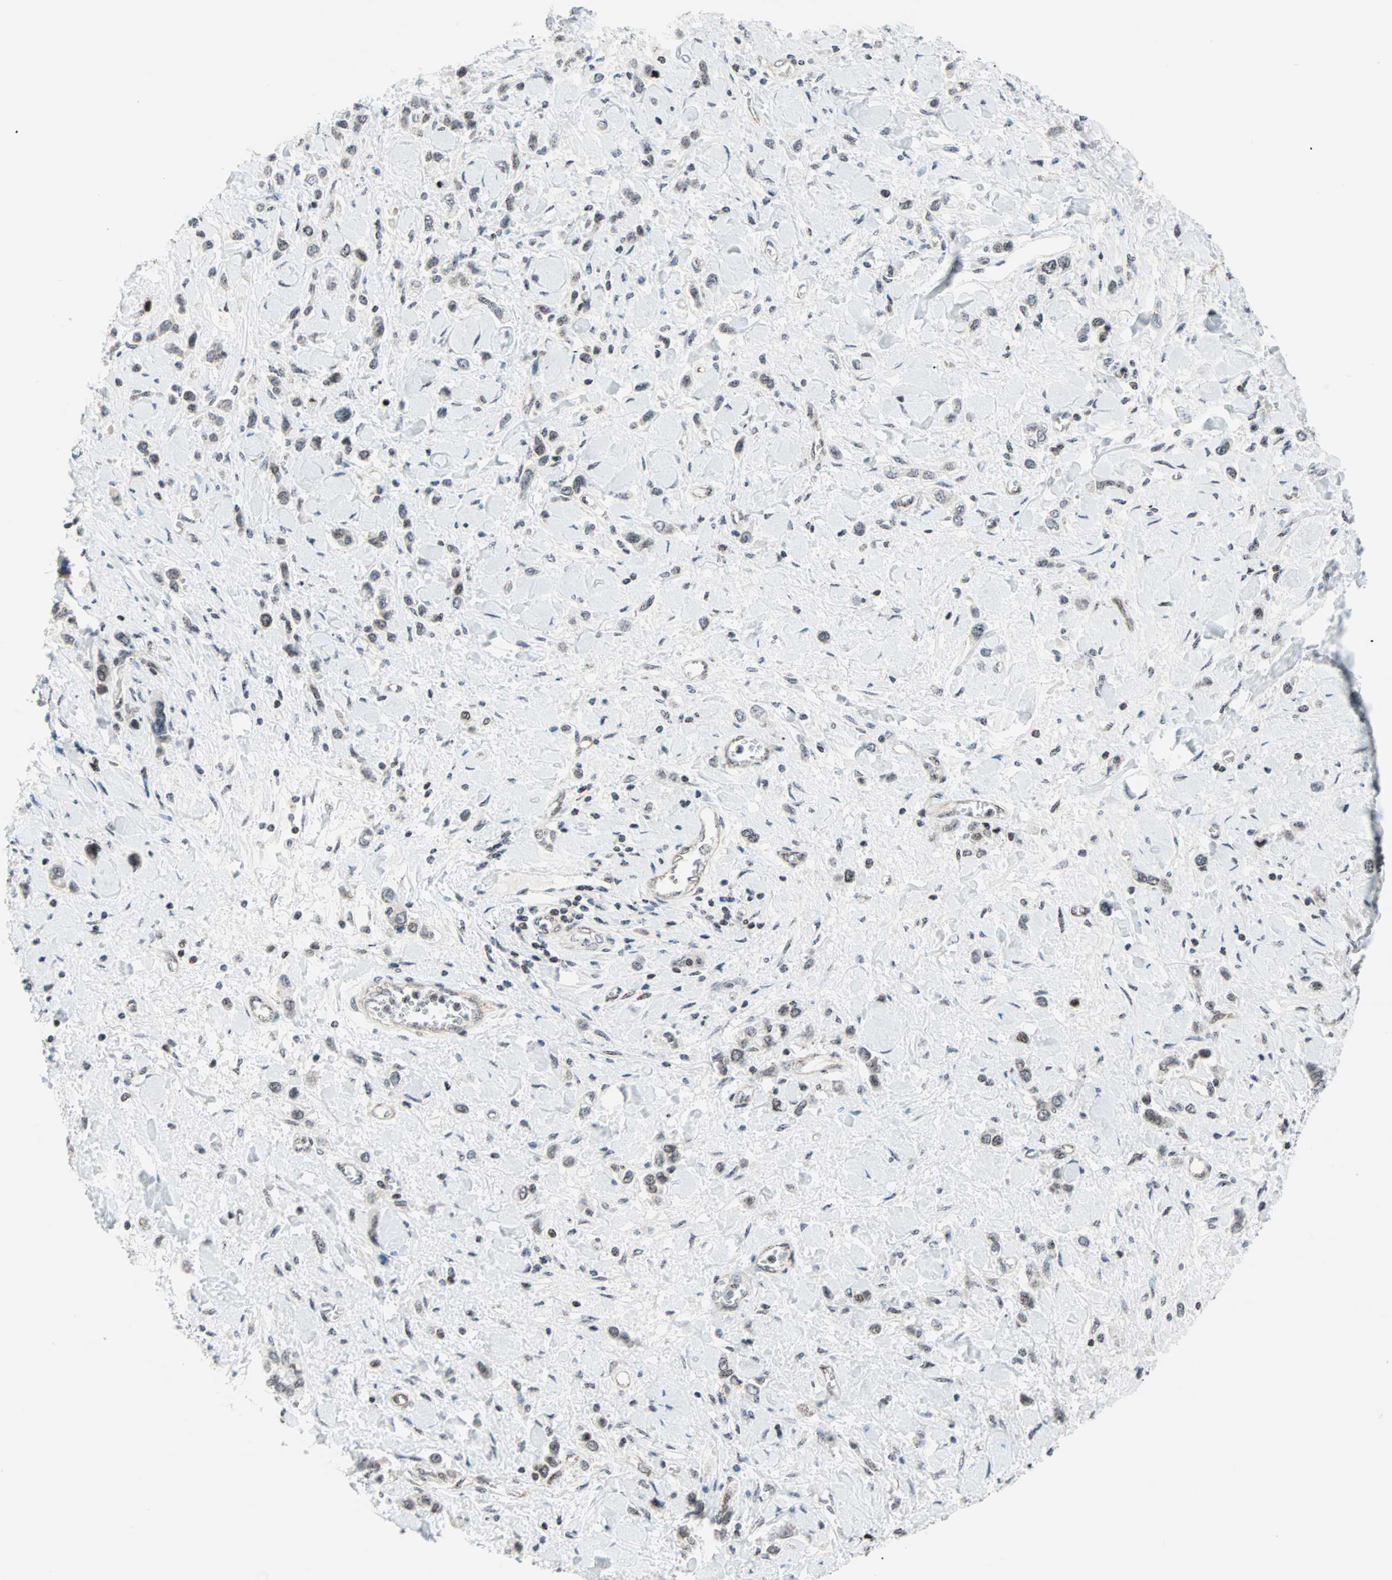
{"staining": {"intensity": "weak", "quantity": ">75%", "location": "nuclear"}, "tissue": "stomach cancer", "cell_type": "Tumor cells", "image_type": "cancer", "snomed": [{"axis": "morphology", "description": "Normal tissue, NOS"}, {"axis": "morphology", "description": "Adenocarcinoma, NOS"}, {"axis": "topography", "description": "Stomach, upper"}, {"axis": "topography", "description": "Stomach"}], "caption": "Adenocarcinoma (stomach) stained with a brown dye displays weak nuclear positive staining in approximately >75% of tumor cells.", "gene": "CENPA", "patient": {"sex": "female", "age": 65}}